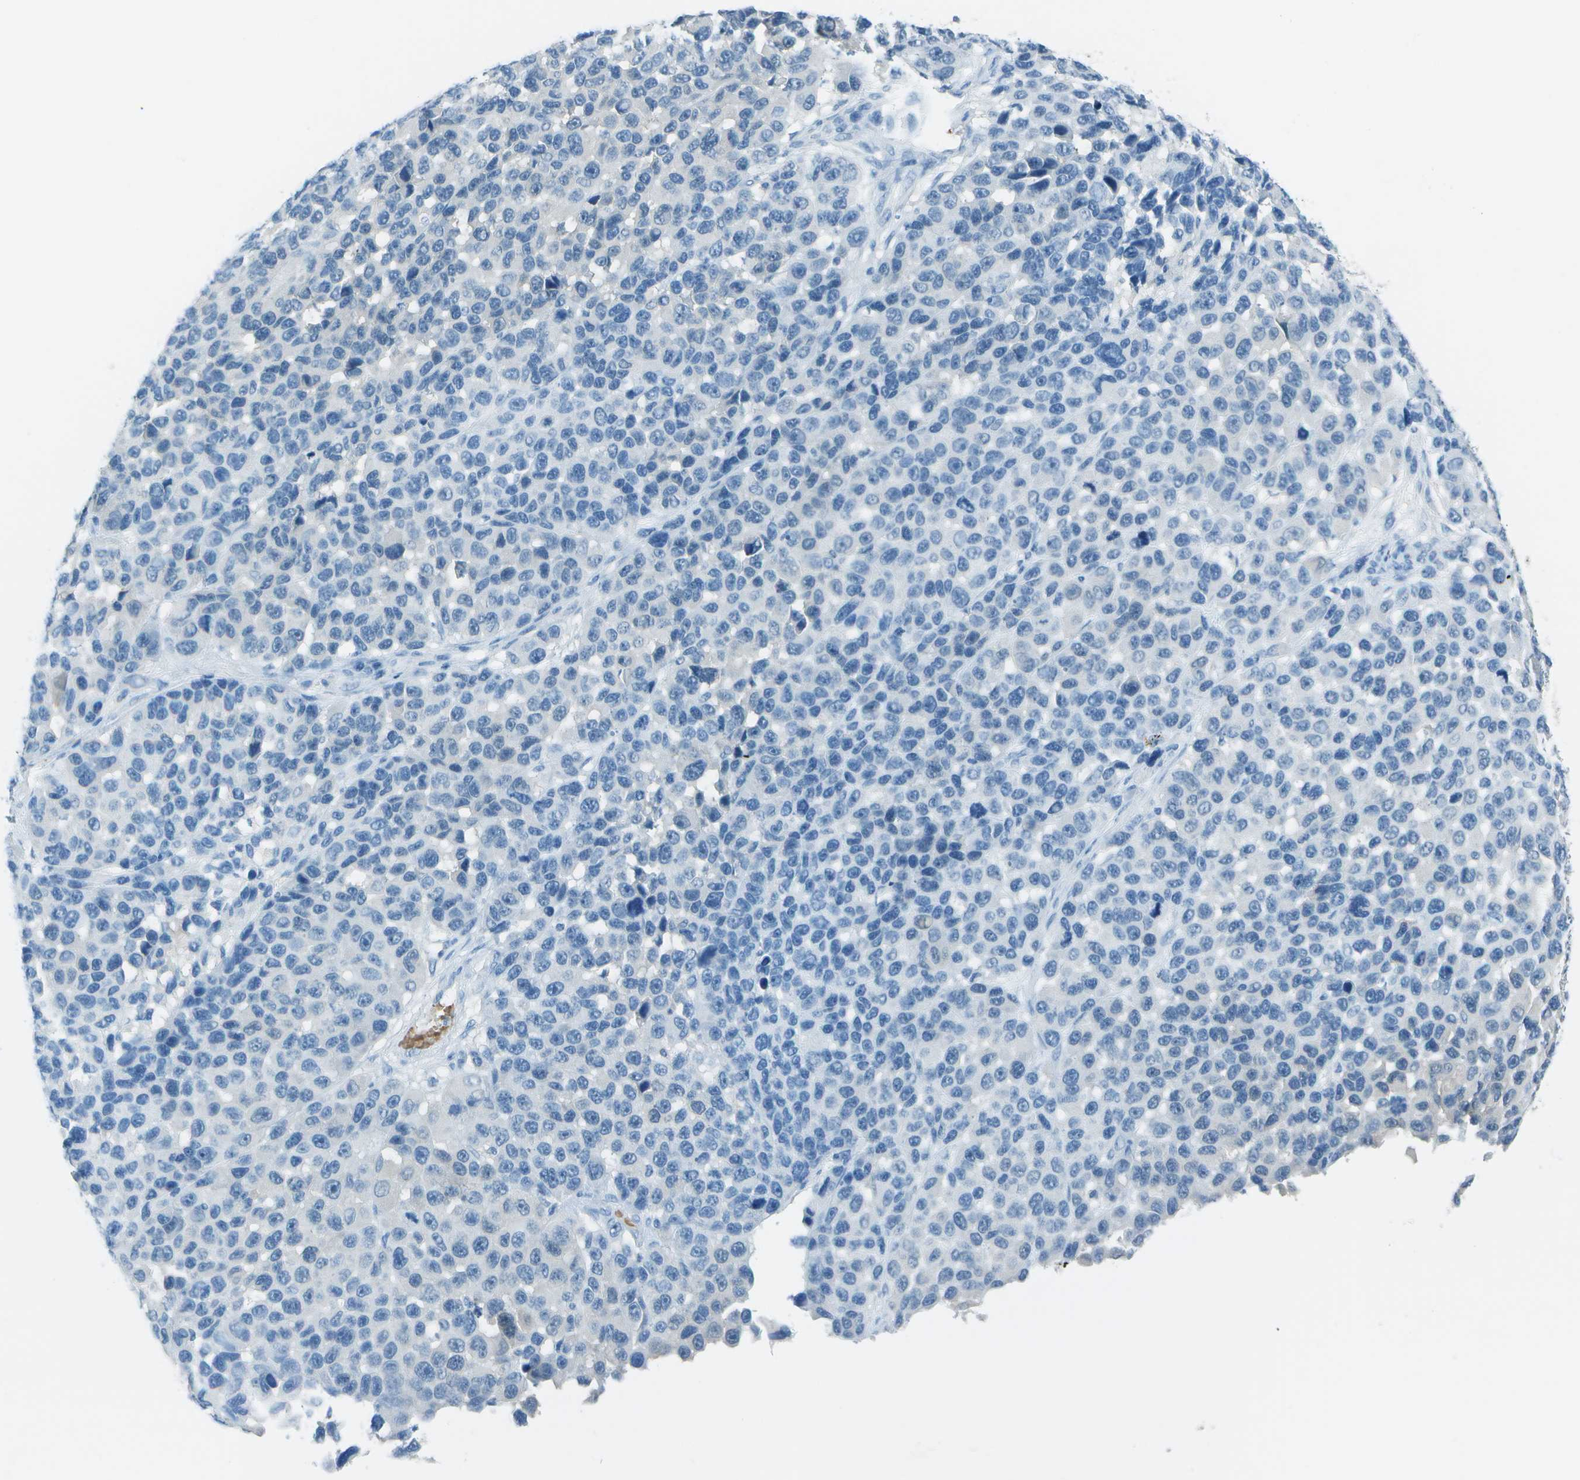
{"staining": {"intensity": "negative", "quantity": "none", "location": "none"}, "tissue": "melanoma", "cell_type": "Tumor cells", "image_type": "cancer", "snomed": [{"axis": "morphology", "description": "Malignant melanoma, NOS"}, {"axis": "topography", "description": "Skin"}], "caption": "The photomicrograph reveals no staining of tumor cells in melanoma.", "gene": "ASL", "patient": {"sex": "male", "age": 53}}